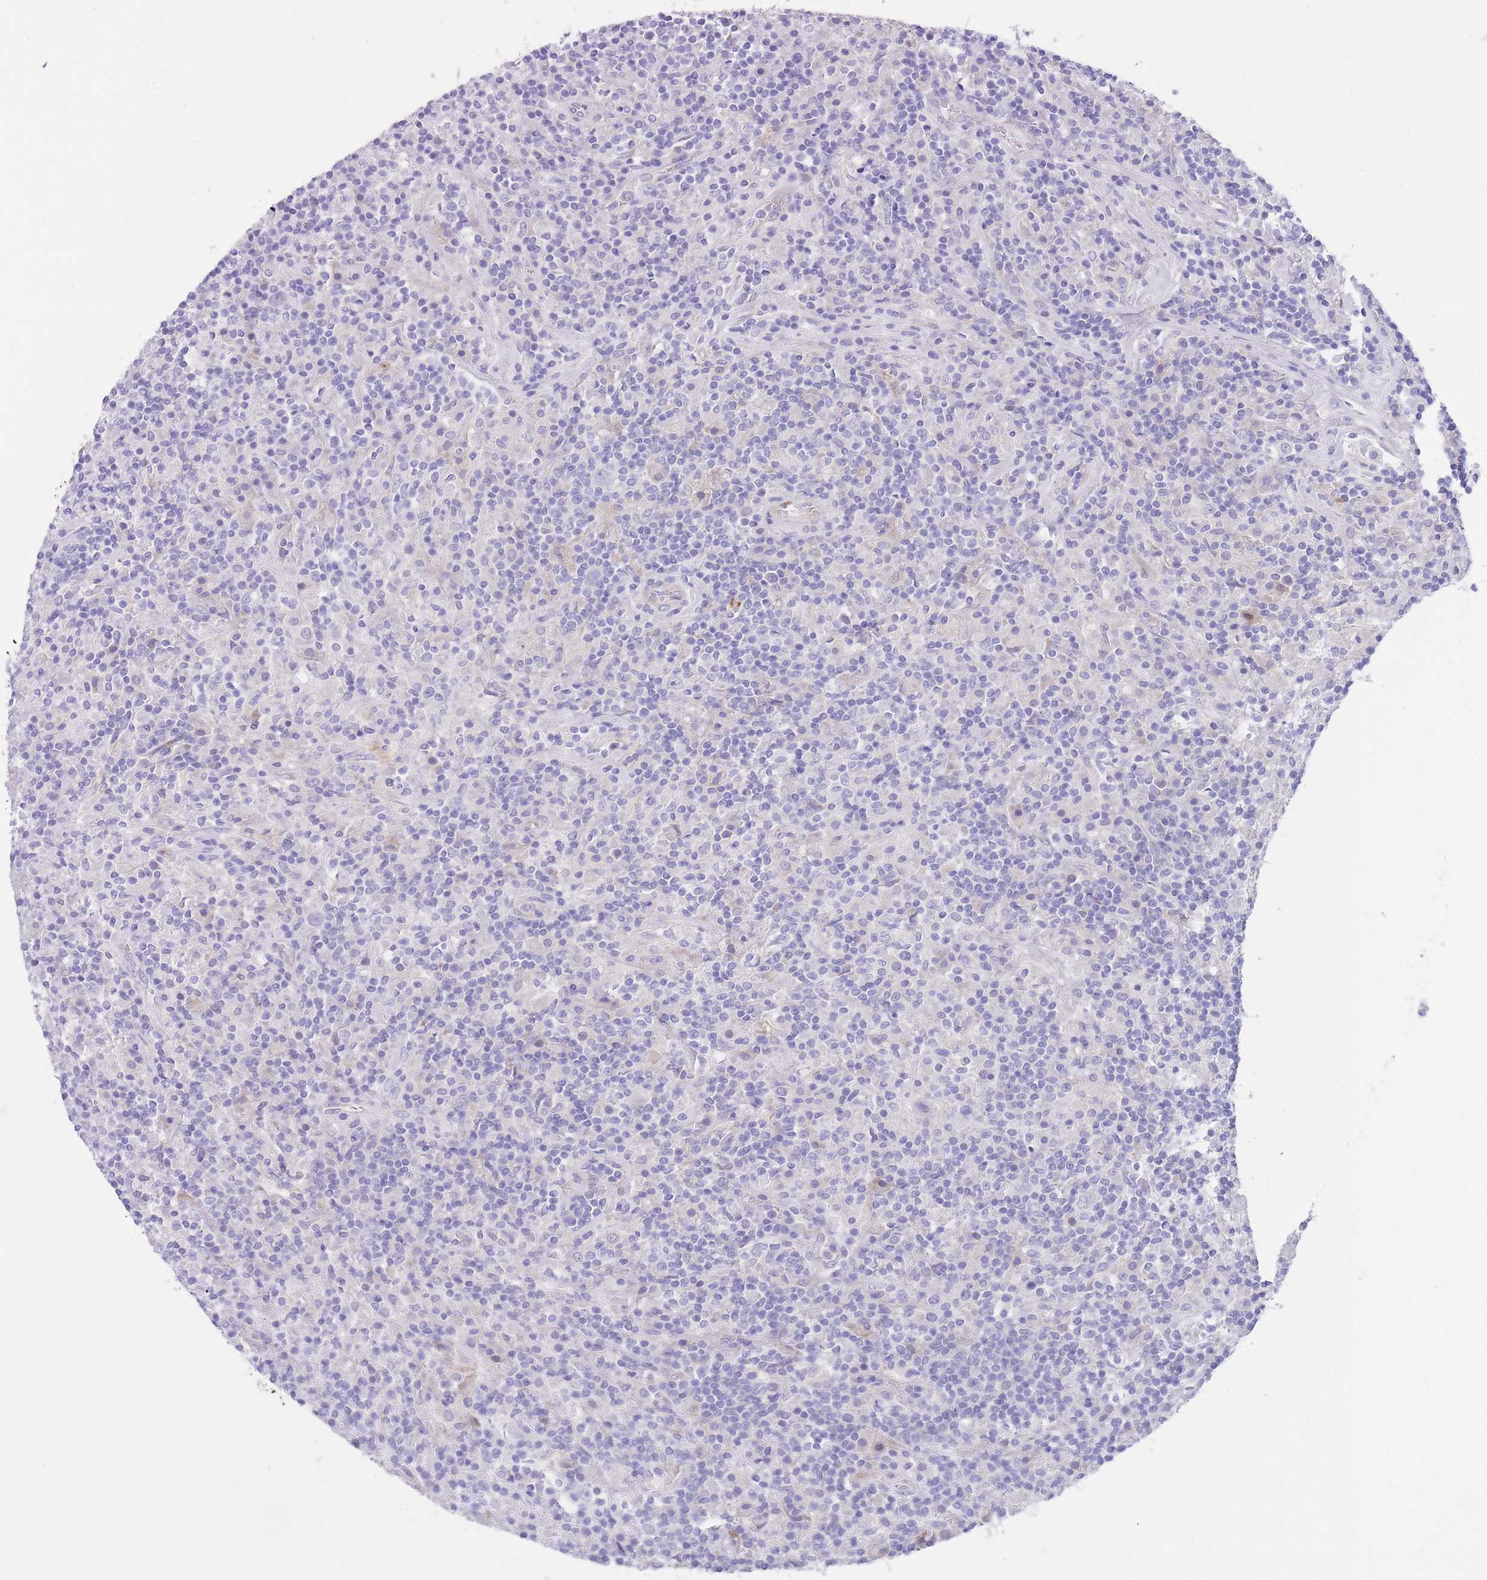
{"staining": {"intensity": "negative", "quantity": "none", "location": "none"}, "tissue": "lymphoma", "cell_type": "Tumor cells", "image_type": "cancer", "snomed": [{"axis": "morphology", "description": "Hodgkin's disease, NOS"}, {"axis": "topography", "description": "Lymph node"}], "caption": "Immunohistochemical staining of Hodgkin's disease exhibits no significant staining in tumor cells.", "gene": "QTRT1", "patient": {"sex": "male", "age": 70}}